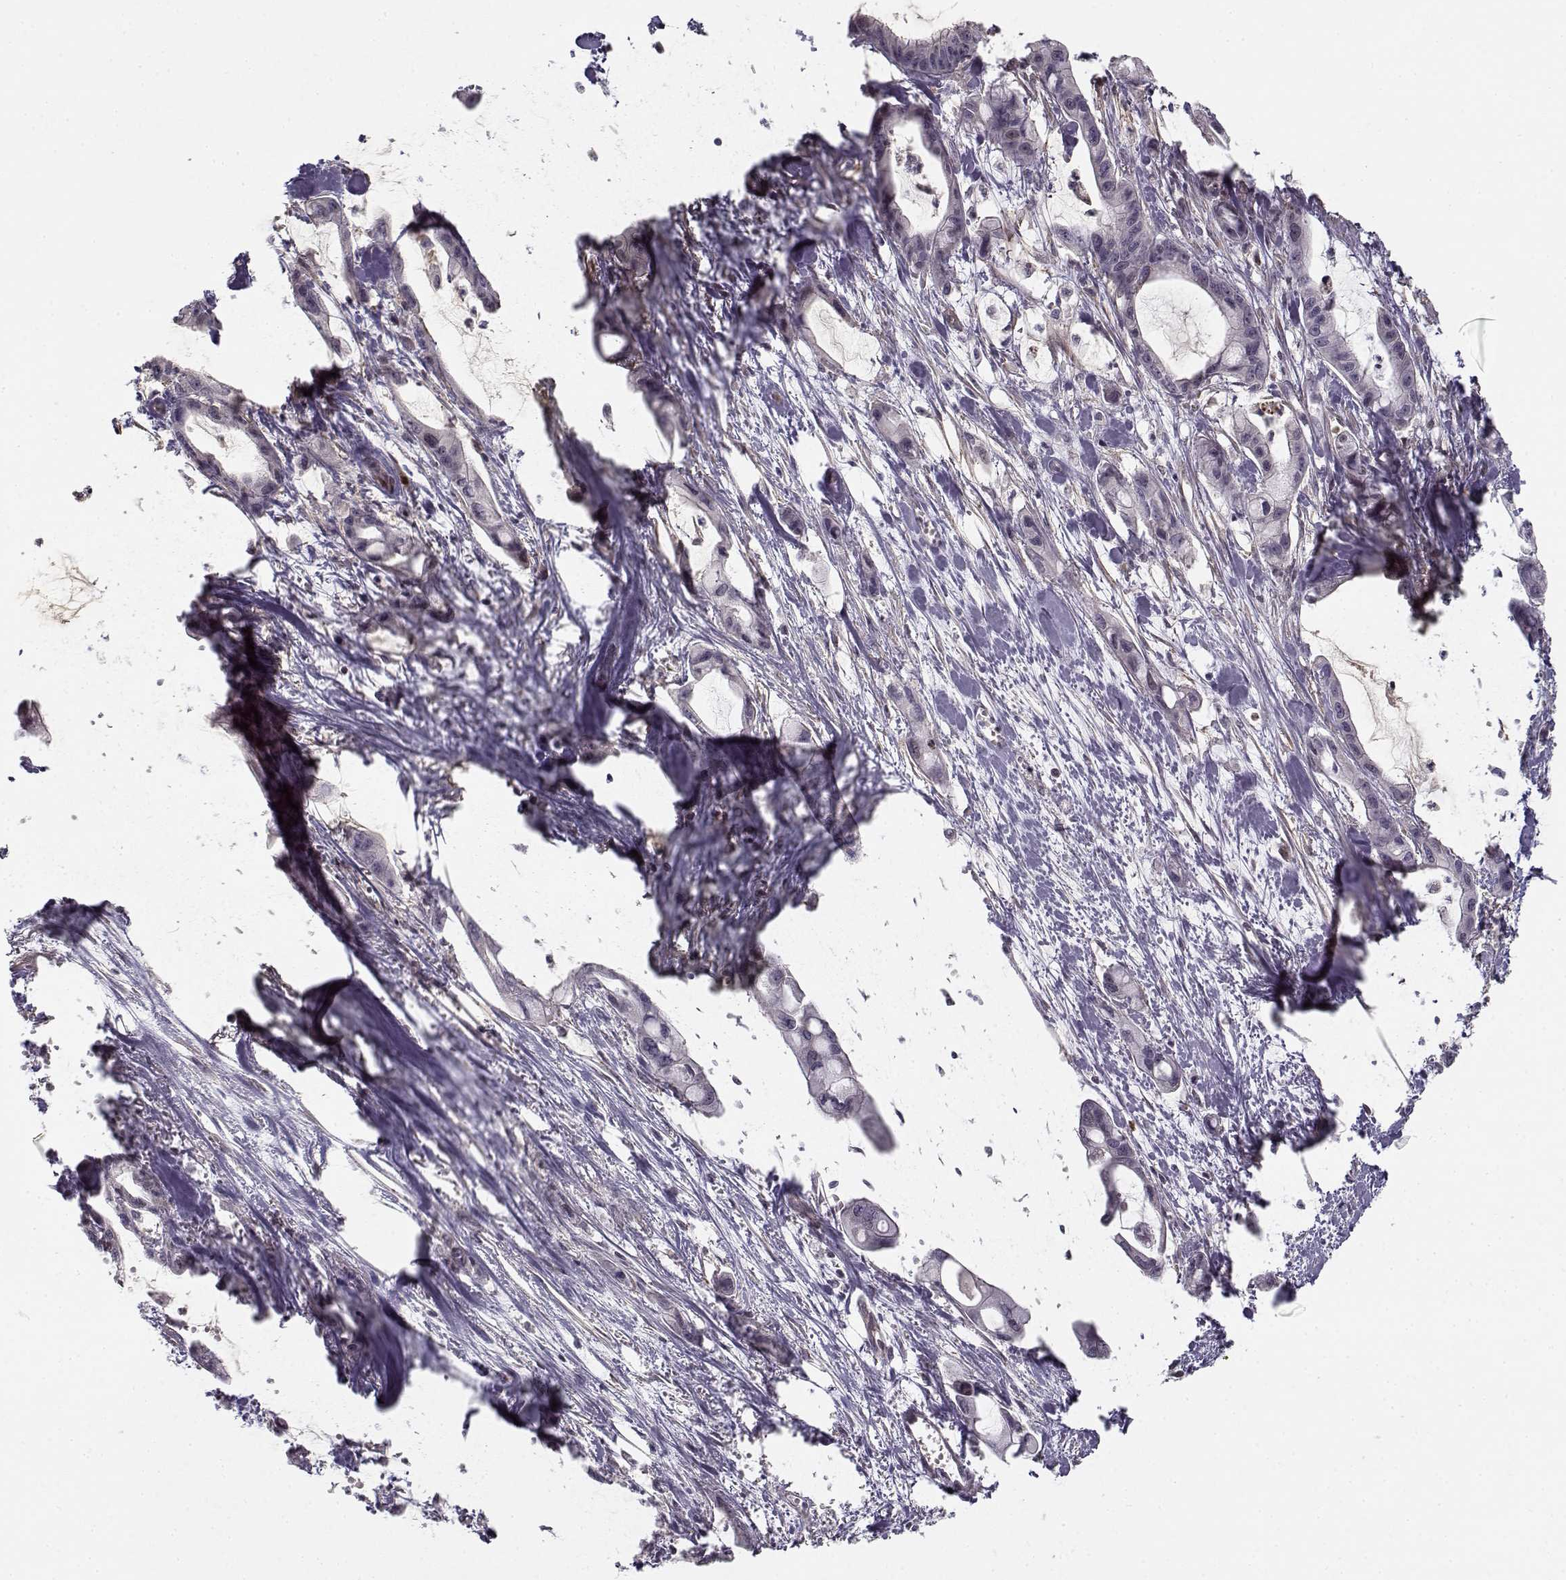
{"staining": {"intensity": "negative", "quantity": "none", "location": "none"}, "tissue": "pancreatic cancer", "cell_type": "Tumor cells", "image_type": "cancer", "snomed": [{"axis": "morphology", "description": "Adenocarcinoma, NOS"}, {"axis": "topography", "description": "Pancreas"}], "caption": "DAB (3,3'-diaminobenzidine) immunohistochemical staining of human pancreatic adenocarcinoma reveals no significant positivity in tumor cells.", "gene": "RGS9BP", "patient": {"sex": "male", "age": 48}}